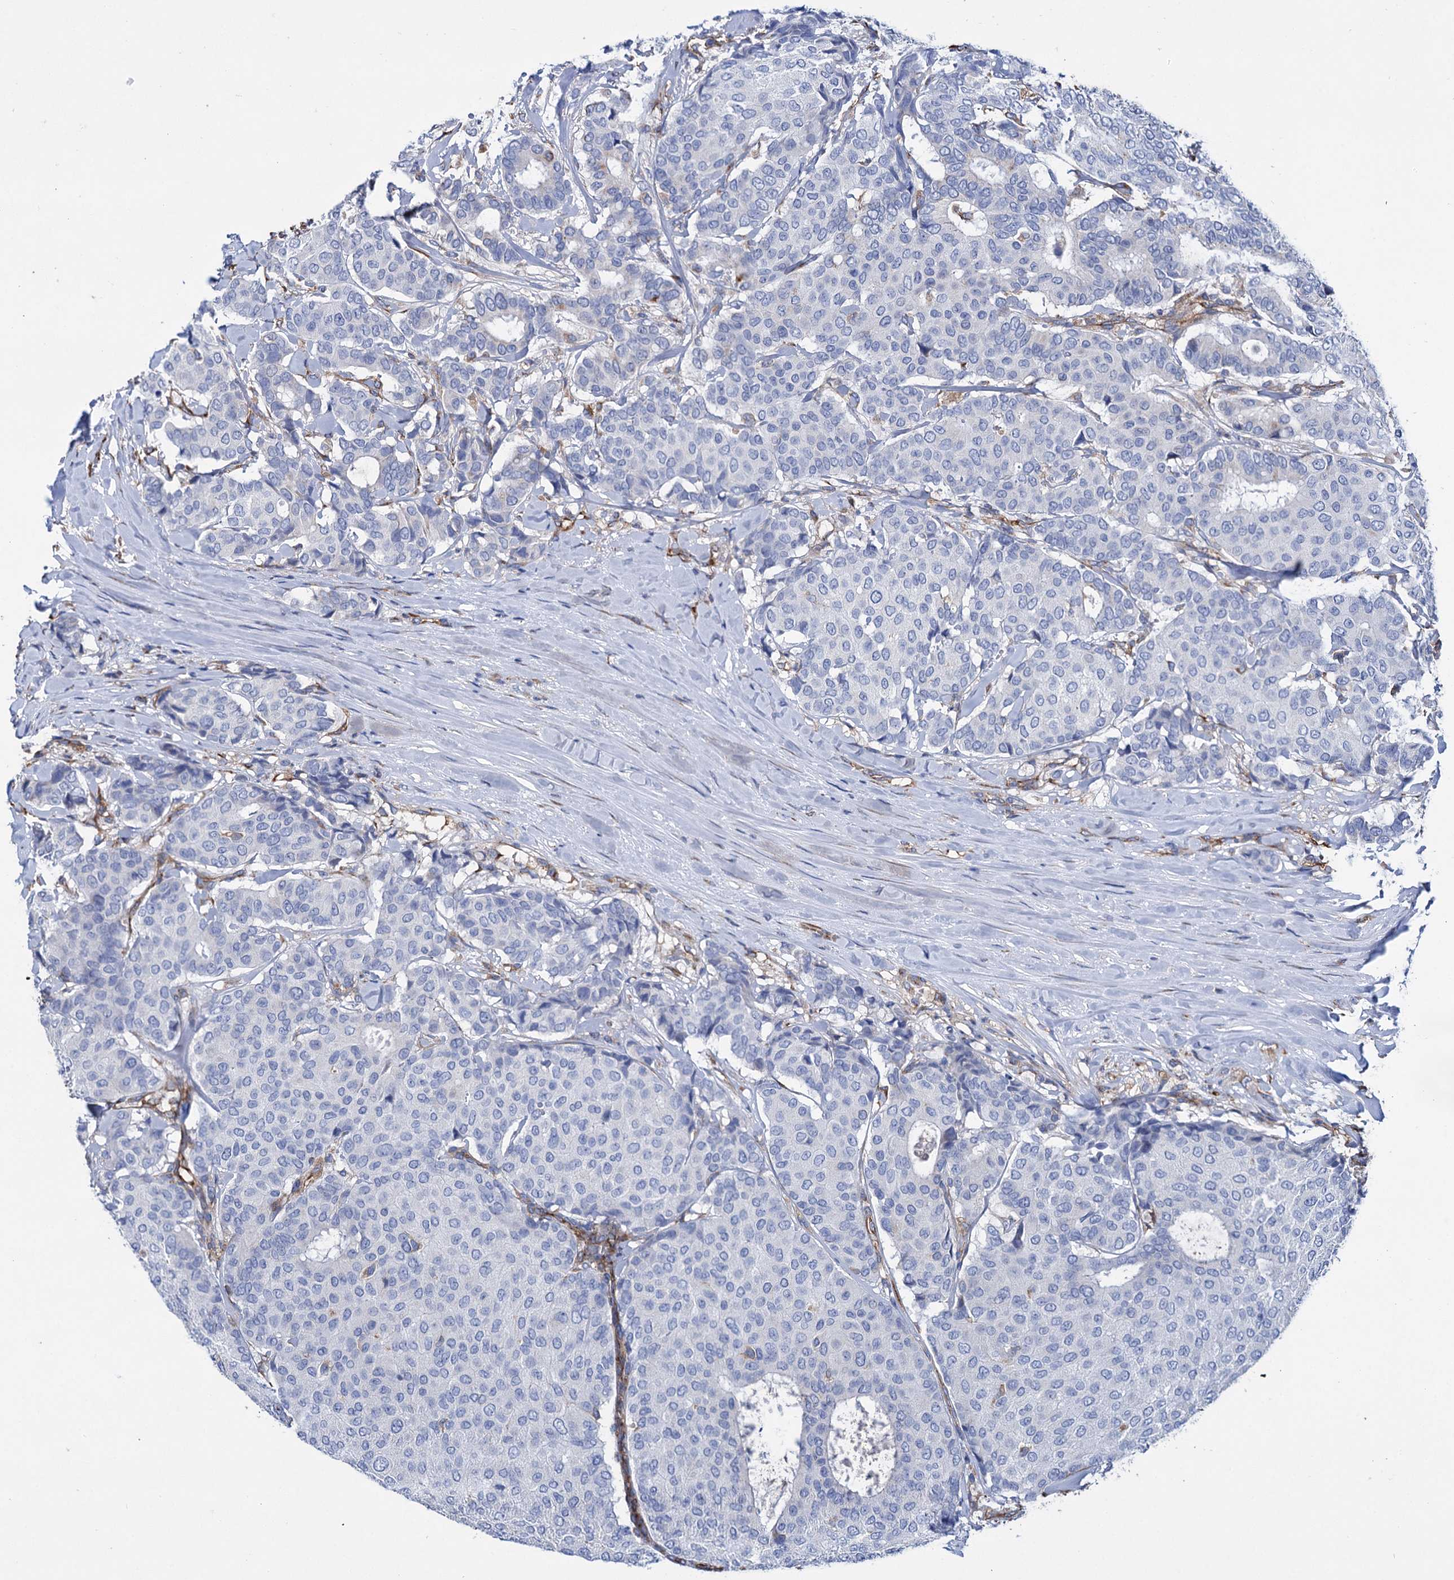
{"staining": {"intensity": "negative", "quantity": "none", "location": "none"}, "tissue": "breast cancer", "cell_type": "Tumor cells", "image_type": "cancer", "snomed": [{"axis": "morphology", "description": "Duct carcinoma"}, {"axis": "topography", "description": "Breast"}], "caption": "Immunohistochemistry (IHC) of breast intraductal carcinoma demonstrates no expression in tumor cells.", "gene": "SCPEP1", "patient": {"sex": "female", "age": 75}}